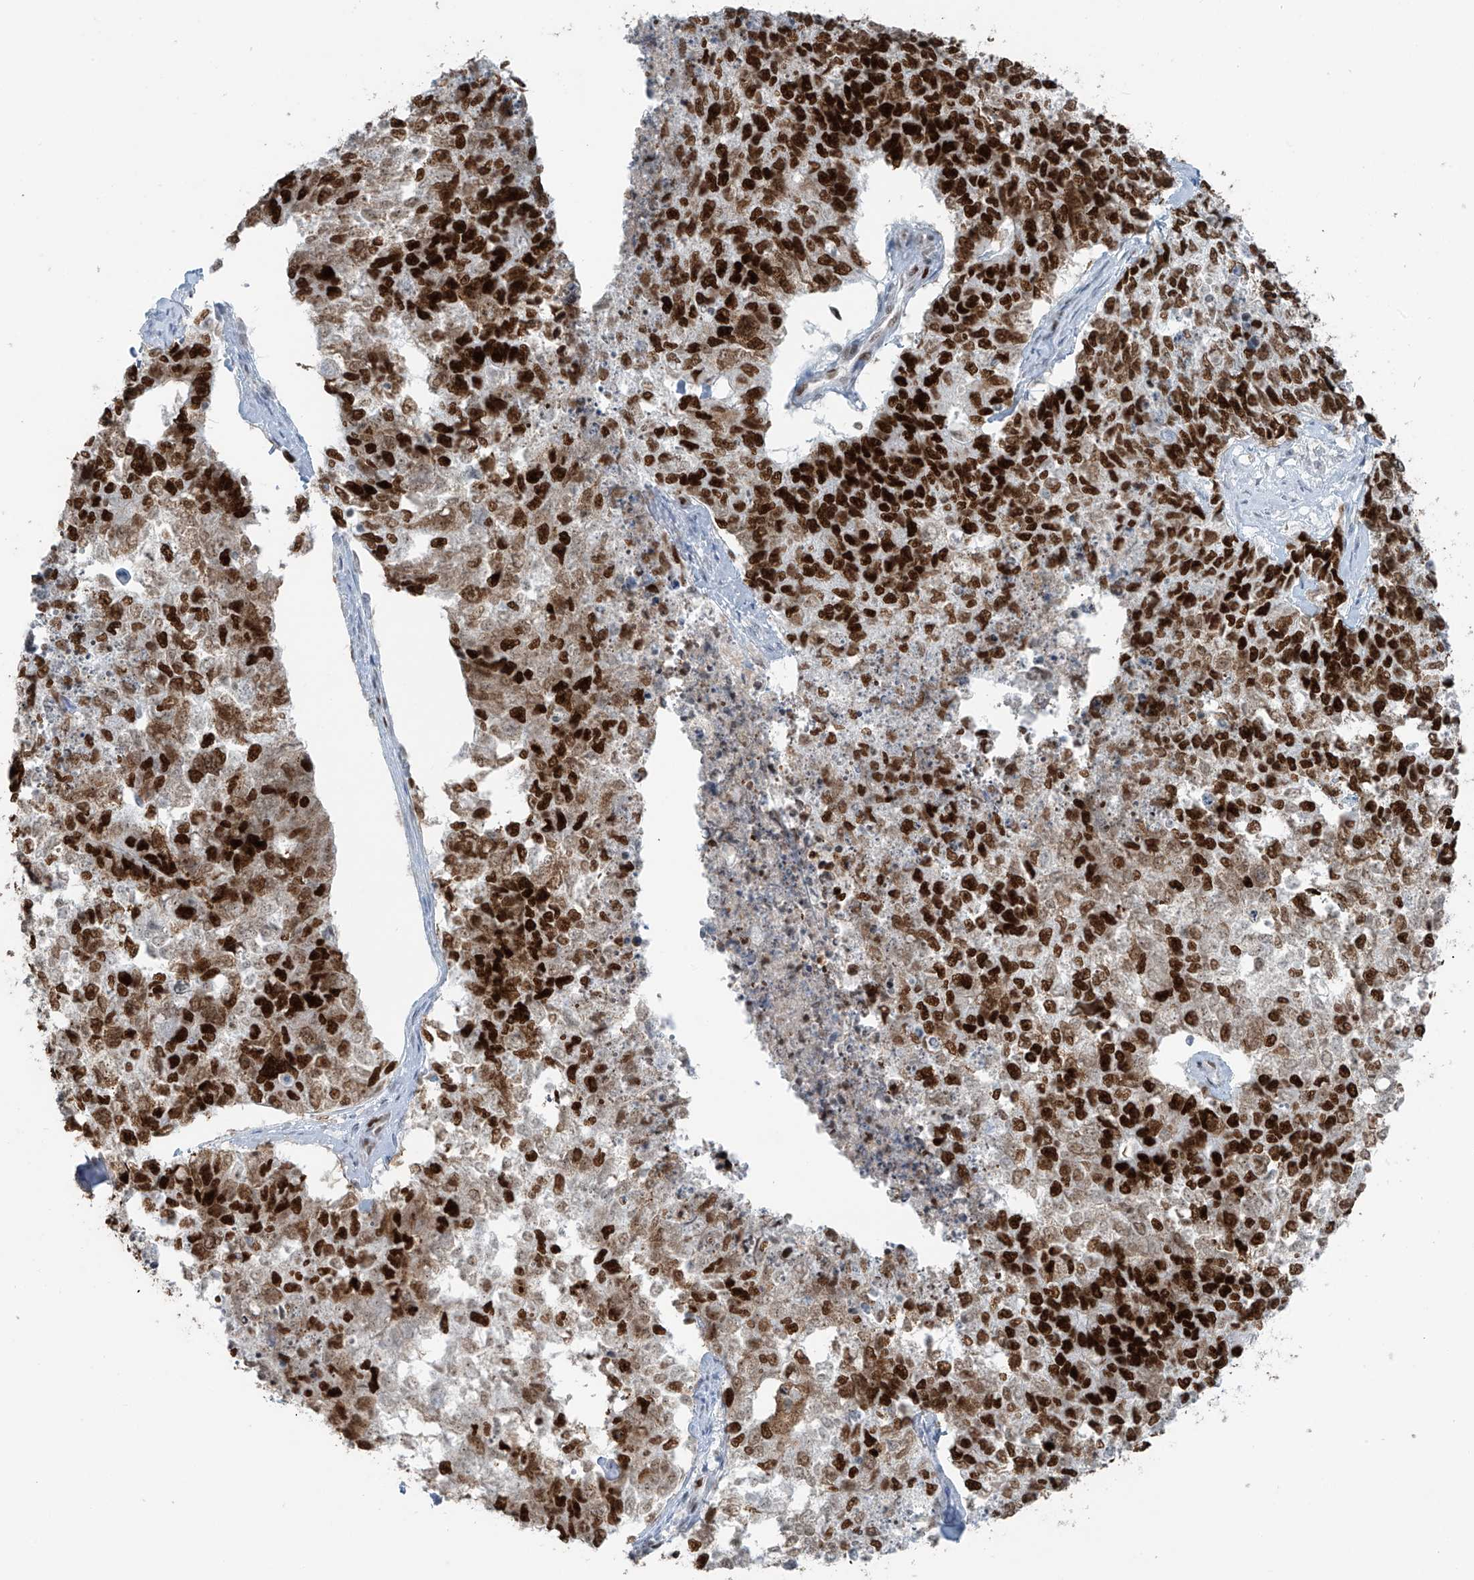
{"staining": {"intensity": "strong", "quantity": ">75%", "location": "nuclear"}, "tissue": "cervical cancer", "cell_type": "Tumor cells", "image_type": "cancer", "snomed": [{"axis": "morphology", "description": "Squamous cell carcinoma, NOS"}, {"axis": "topography", "description": "Cervix"}], "caption": "Tumor cells exhibit high levels of strong nuclear positivity in approximately >75% of cells in human cervical cancer.", "gene": "WRNIP1", "patient": {"sex": "female", "age": 63}}